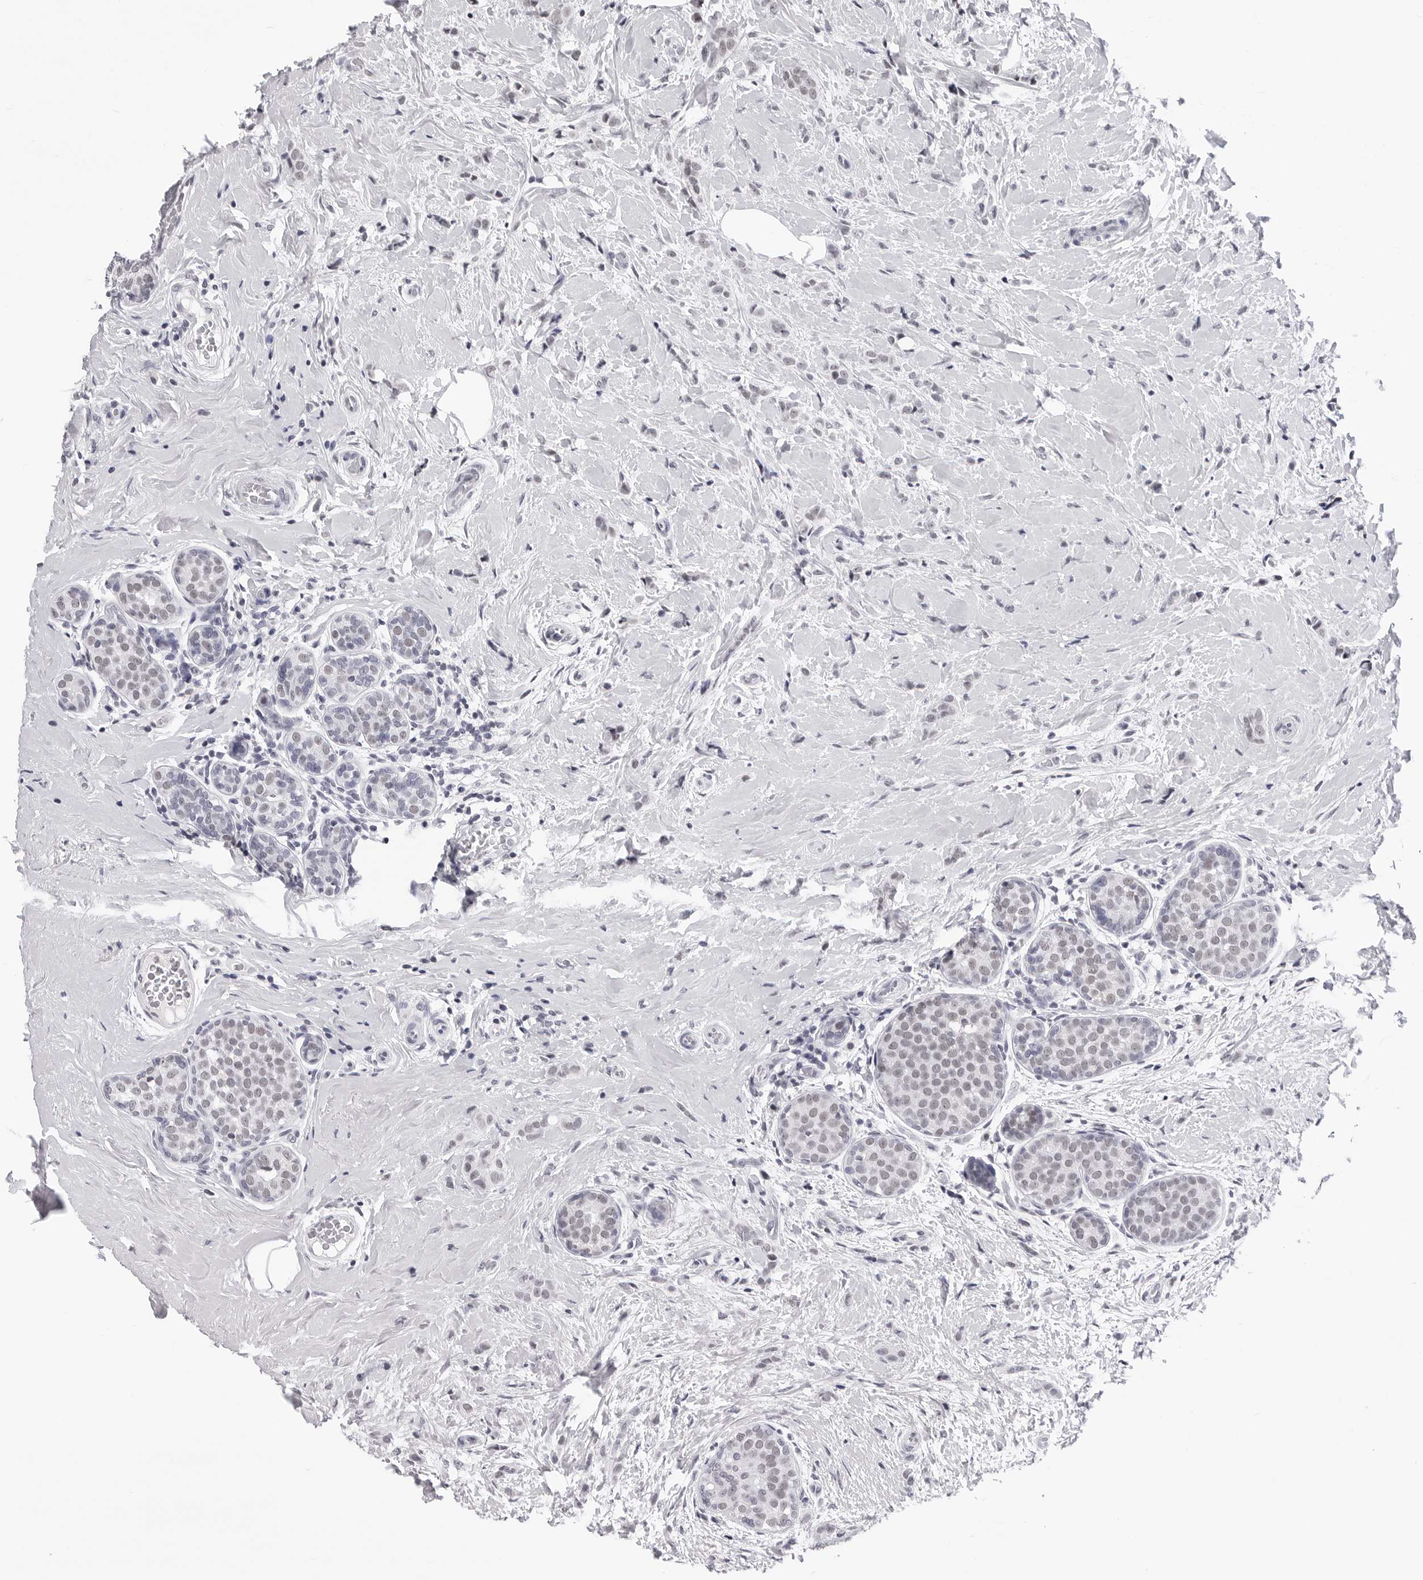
{"staining": {"intensity": "negative", "quantity": "none", "location": "none"}, "tissue": "breast cancer", "cell_type": "Tumor cells", "image_type": "cancer", "snomed": [{"axis": "morphology", "description": "Lobular carcinoma, in situ"}, {"axis": "morphology", "description": "Lobular carcinoma"}, {"axis": "topography", "description": "Breast"}], "caption": "Protein analysis of lobular carcinoma (breast) reveals no significant expression in tumor cells.", "gene": "SF3B4", "patient": {"sex": "female", "age": 41}}